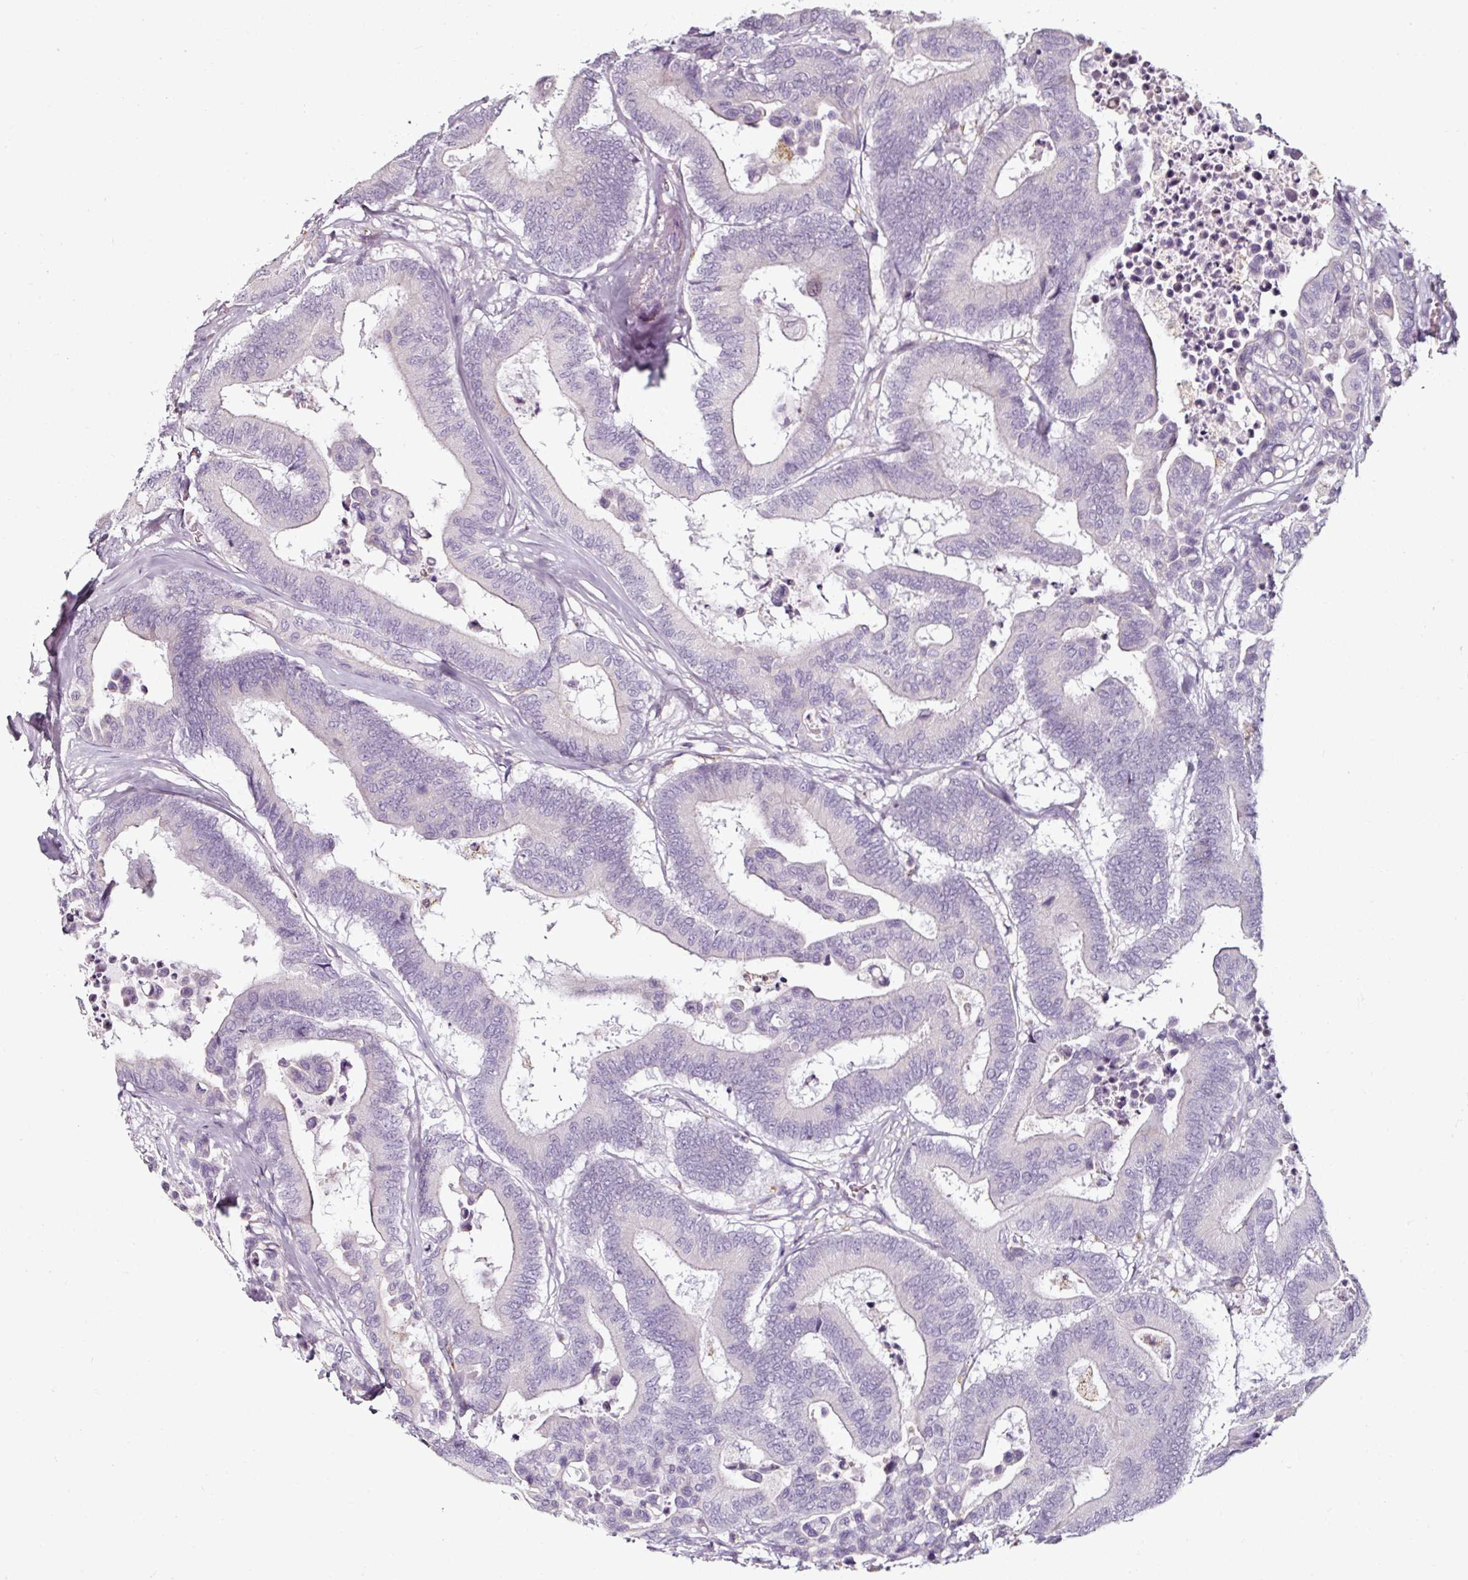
{"staining": {"intensity": "negative", "quantity": "none", "location": "none"}, "tissue": "colorectal cancer", "cell_type": "Tumor cells", "image_type": "cancer", "snomed": [{"axis": "morphology", "description": "Normal tissue, NOS"}, {"axis": "morphology", "description": "Adenocarcinoma, NOS"}, {"axis": "topography", "description": "Colon"}], "caption": "There is no significant expression in tumor cells of colorectal cancer.", "gene": "CAP2", "patient": {"sex": "male", "age": 82}}